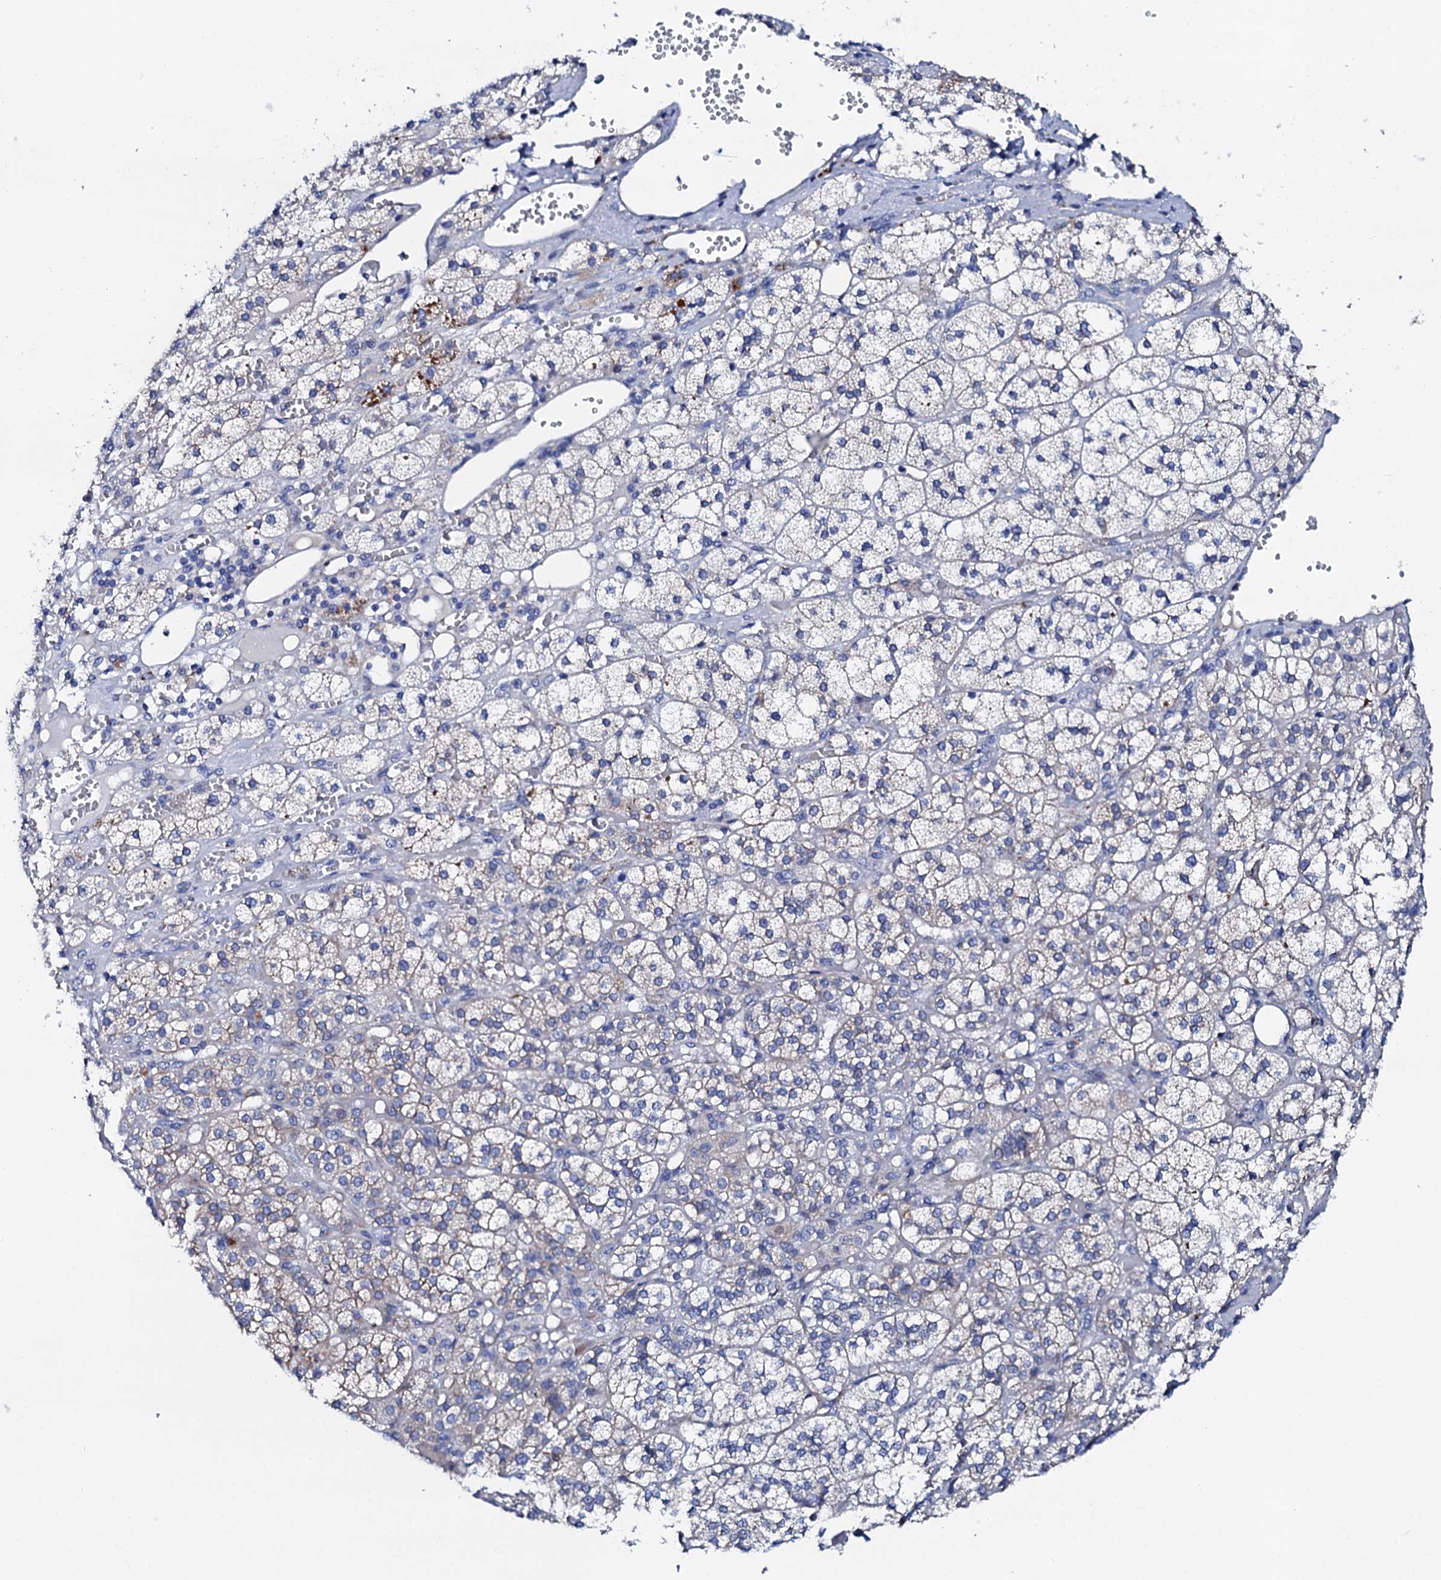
{"staining": {"intensity": "moderate", "quantity": "<25%", "location": "cytoplasmic/membranous"}, "tissue": "adrenal gland", "cell_type": "Glandular cells", "image_type": "normal", "snomed": [{"axis": "morphology", "description": "Normal tissue, NOS"}, {"axis": "topography", "description": "Adrenal gland"}], "caption": "Normal adrenal gland shows moderate cytoplasmic/membranous positivity in approximately <25% of glandular cells.", "gene": "TRDN", "patient": {"sex": "female", "age": 61}}